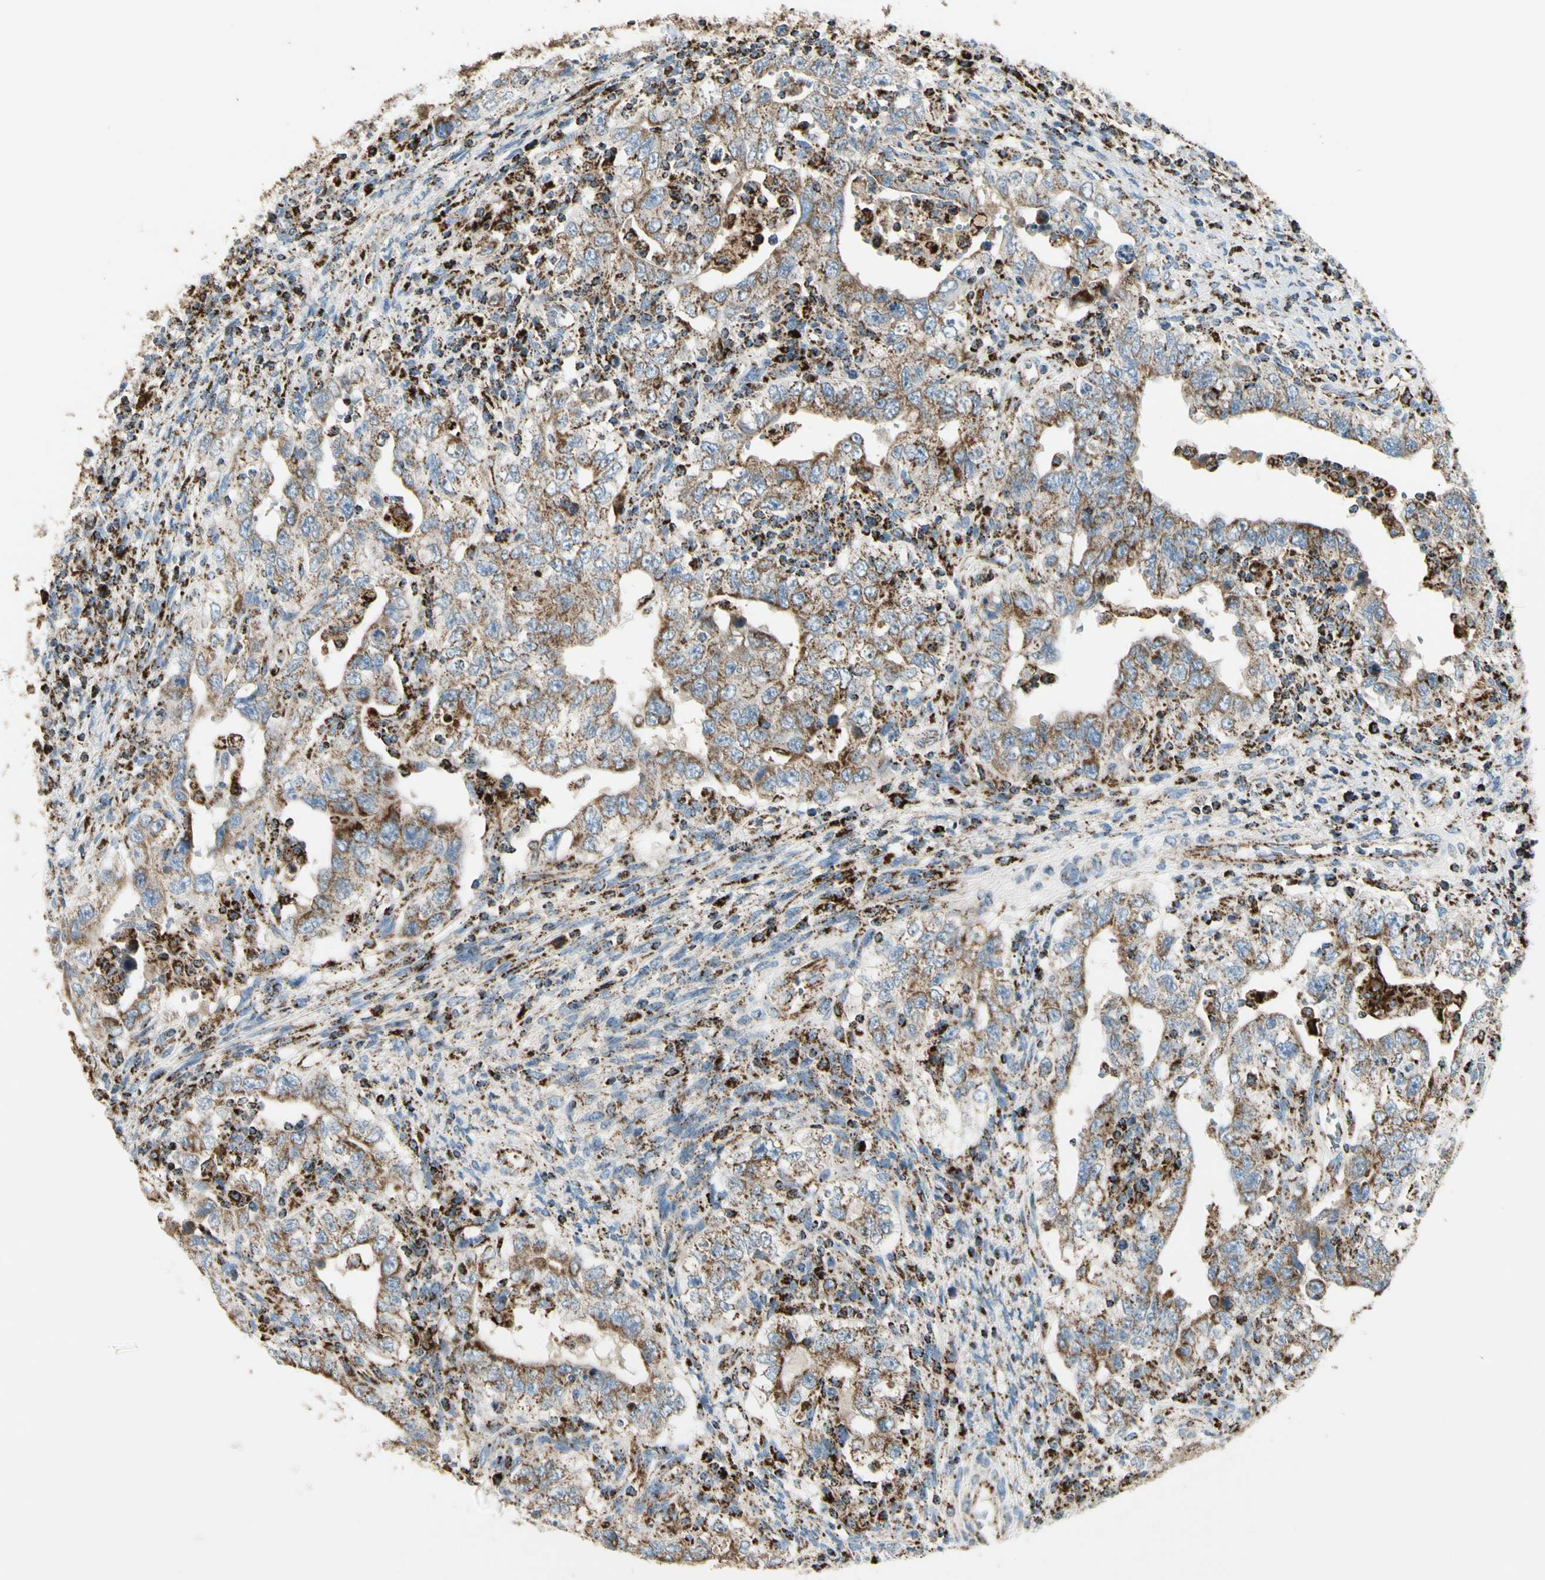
{"staining": {"intensity": "moderate", "quantity": ">75%", "location": "cytoplasmic/membranous"}, "tissue": "testis cancer", "cell_type": "Tumor cells", "image_type": "cancer", "snomed": [{"axis": "morphology", "description": "Carcinoma, Embryonal, NOS"}, {"axis": "topography", "description": "Testis"}], "caption": "Tumor cells reveal medium levels of moderate cytoplasmic/membranous expression in approximately >75% of cells in human testis cancer.", "gene": "ME2", "patient": {"sex": "male", "age": 26}}